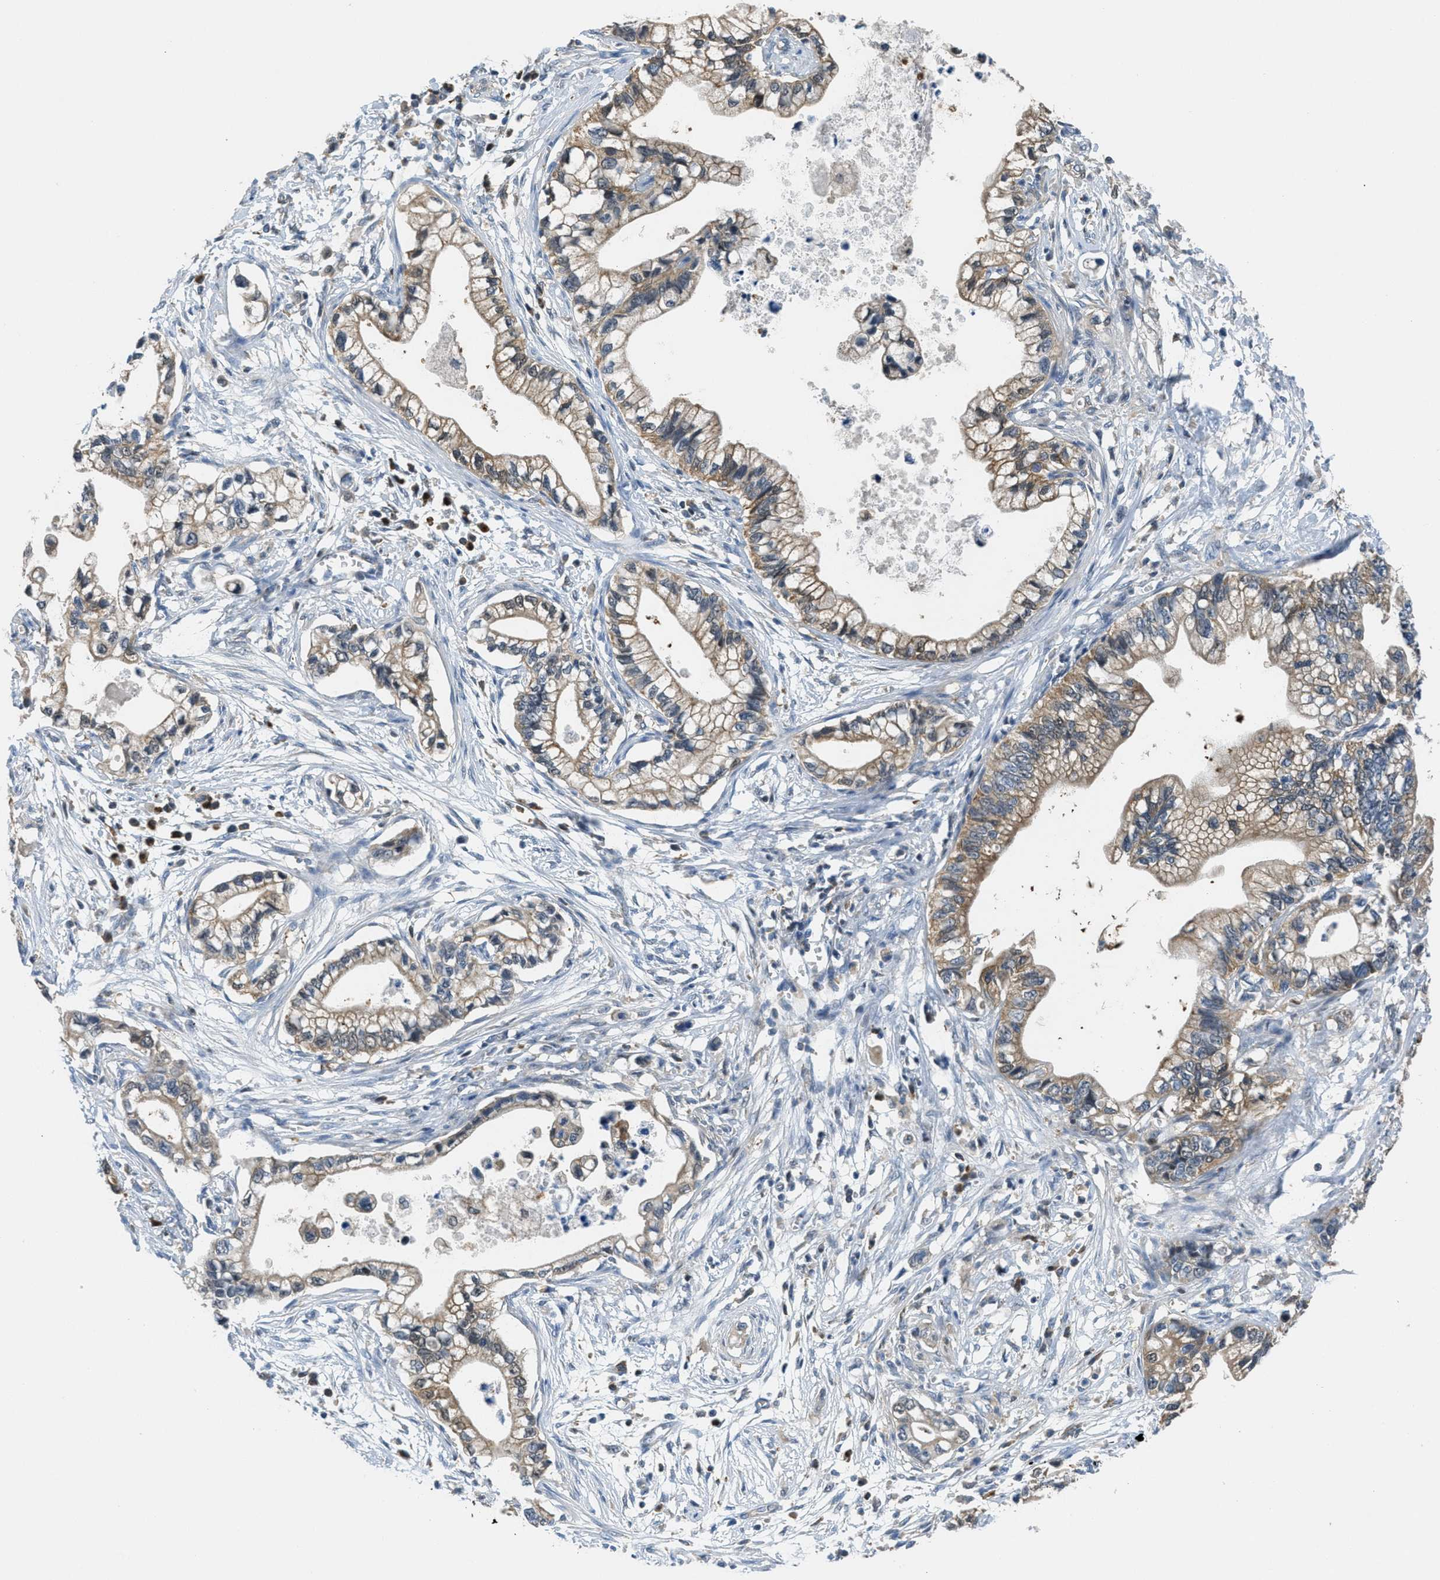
{"staining": {"intensity": "moderate", "quantity": ">75%", "location": "cytoplasmic/membranous"}, "tissue": "pancreatic cancer", "cell_type": "Tumor cells", "image_type": "cancer", "snomed": [{"axis": "morphology", "description": "Adenocarcinoma, NOS"}, {"axis": "topography", "description": "Pancreas"}], "caption": "The histopathology image reveals staining of adenocarcinoma (pancreatic), revealing moderate cytoplasmic/membranous protein positivity (brown color) within tumor cells. (Stains: DAB (3,3'-diaminobenzidine) in brown, nuclei in blue, Microscopy: brightfield microscopy at high magnification).", "gene": "PIP5K1C", "patient": {"sex": "male", "age": 56}}